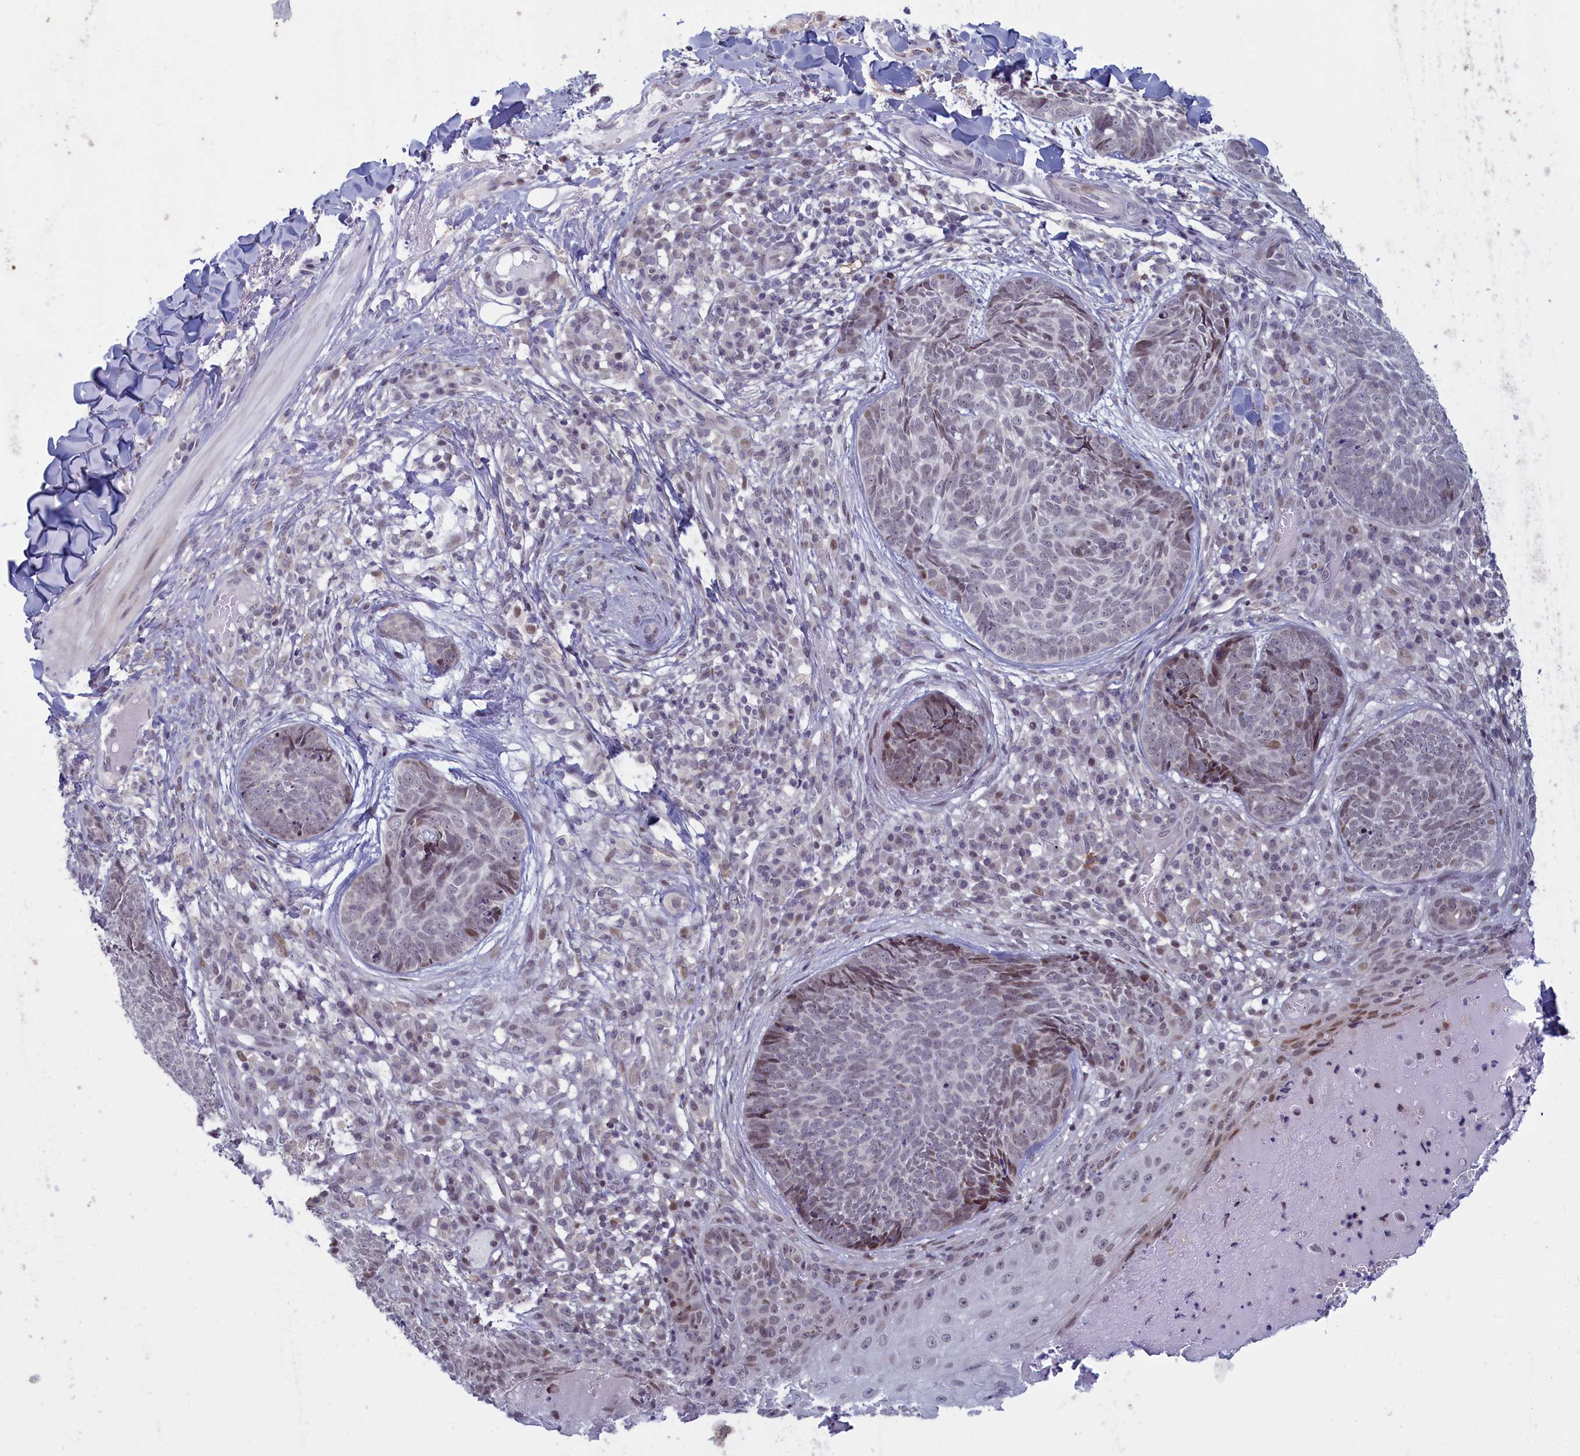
{"staining": {"intensity": "weak", "quantity": "<25%", "location": "nuclear"}, "tissue": "skin cancer", "cell_type": "Tumor cells", "image_type": "cancer", "snomed": [{"axis": "morphology", "description": "Basal cell carcinoma"}, {"axis": "topography", "description": "Skin"}], "caption": "The immunohistochemistry (IHC) photomicrograph has no significant positivity in tumor cells of basal cell carcinoma (skin) tissue.", "gene": "ATF7IP2", "patient": {"sex": "female", "age": 61}}